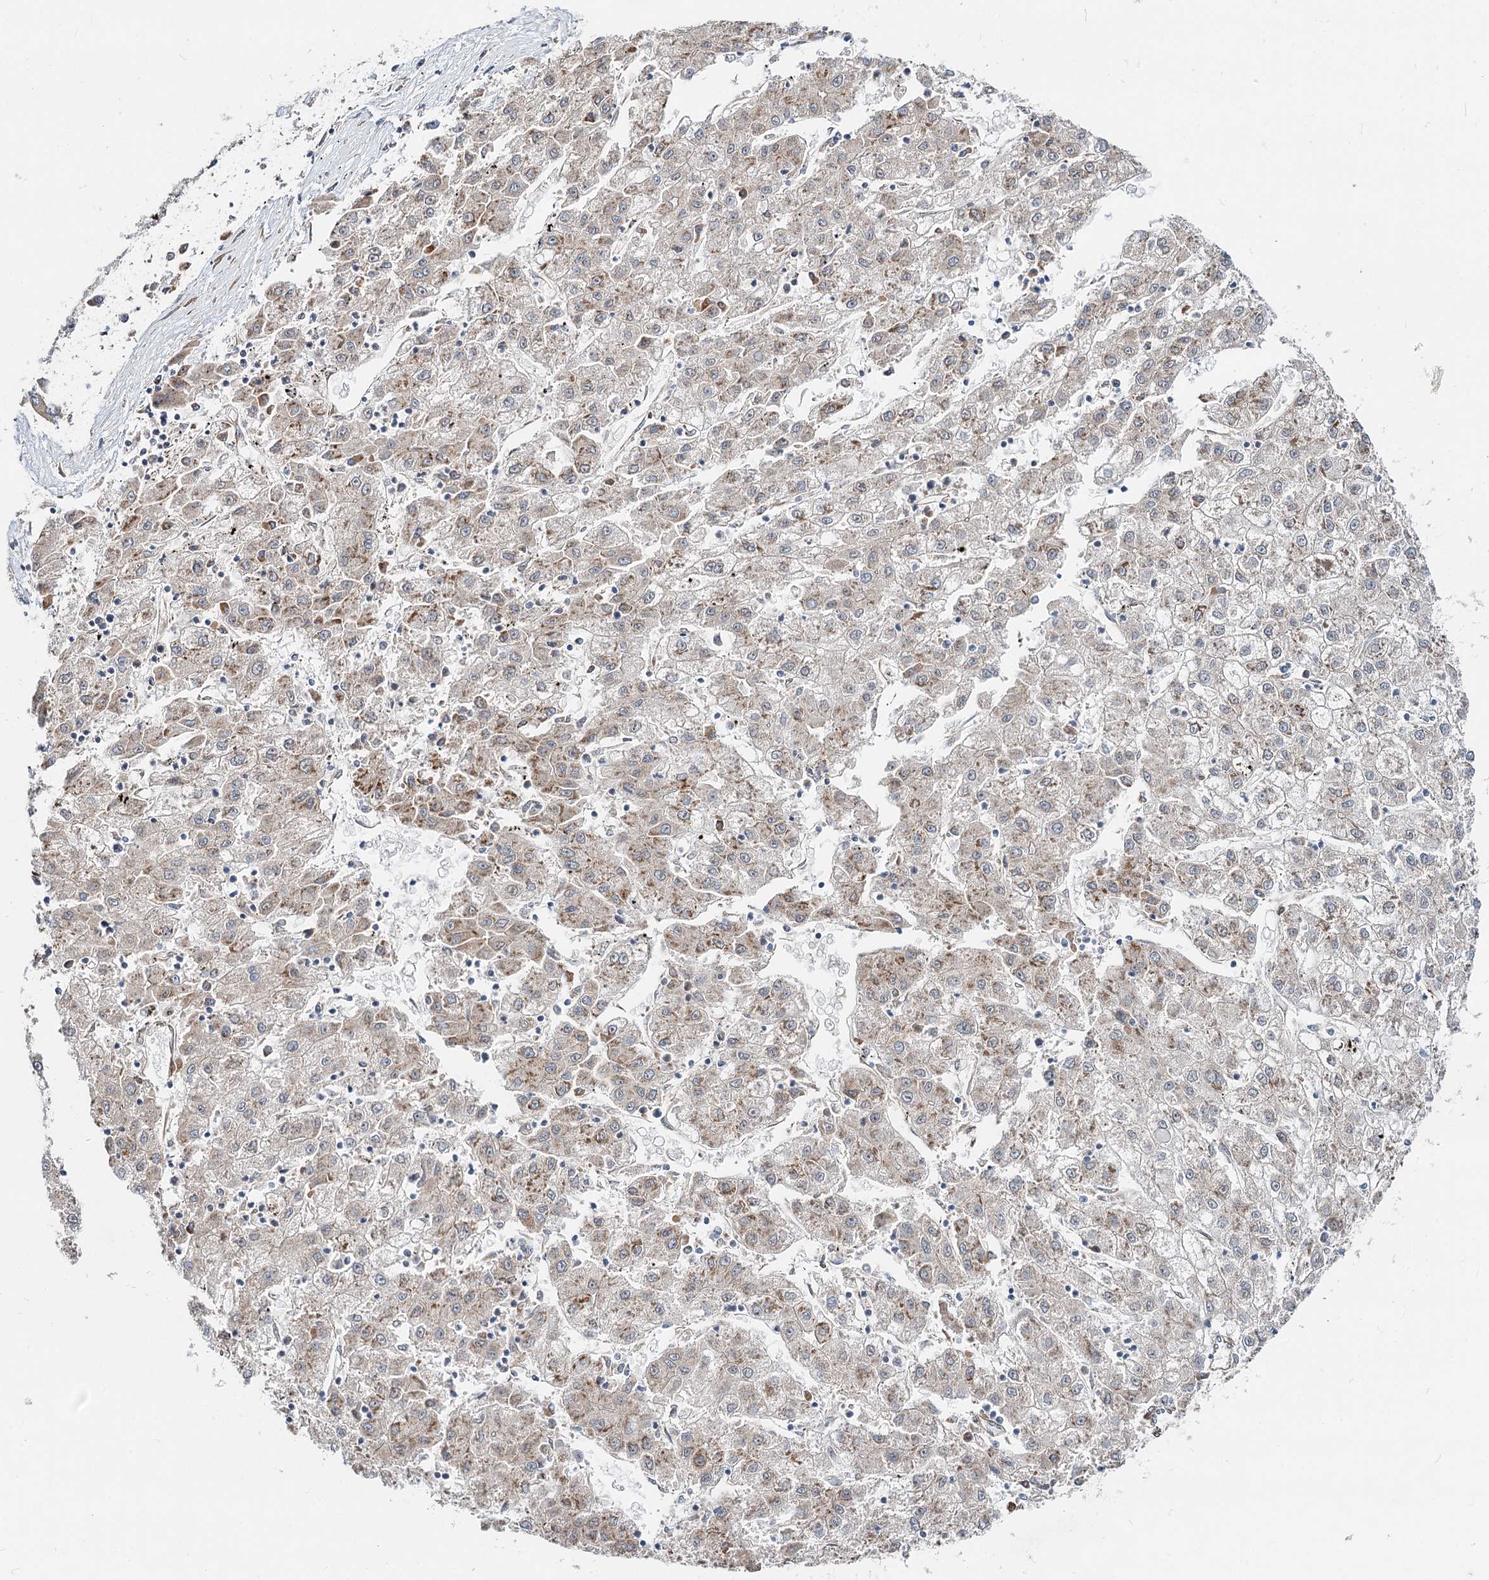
{"staining": {"intensity": "weak", "quantity": "25%-75%", "location": "cytoplasmic/membranous"}, "tissue": "liver cancer", "cell_type": "Tumor cells", "image_type": "cancer", "snomed": [{"axis": "morphology", "description": "Carcinoma, Hepatocellular, NOS"}, {"axis": "topography", "description": "Liver"}], "caption": "Approximately 25%-75% of tumor cells in liver hepatocellular carcinoma demonstrate weak cytoplasmic/membranous protein positivity as visualized by brown immunohistochemical staining.", "gene": "SPART", "patient": {"sex": "male", "age": 72}}